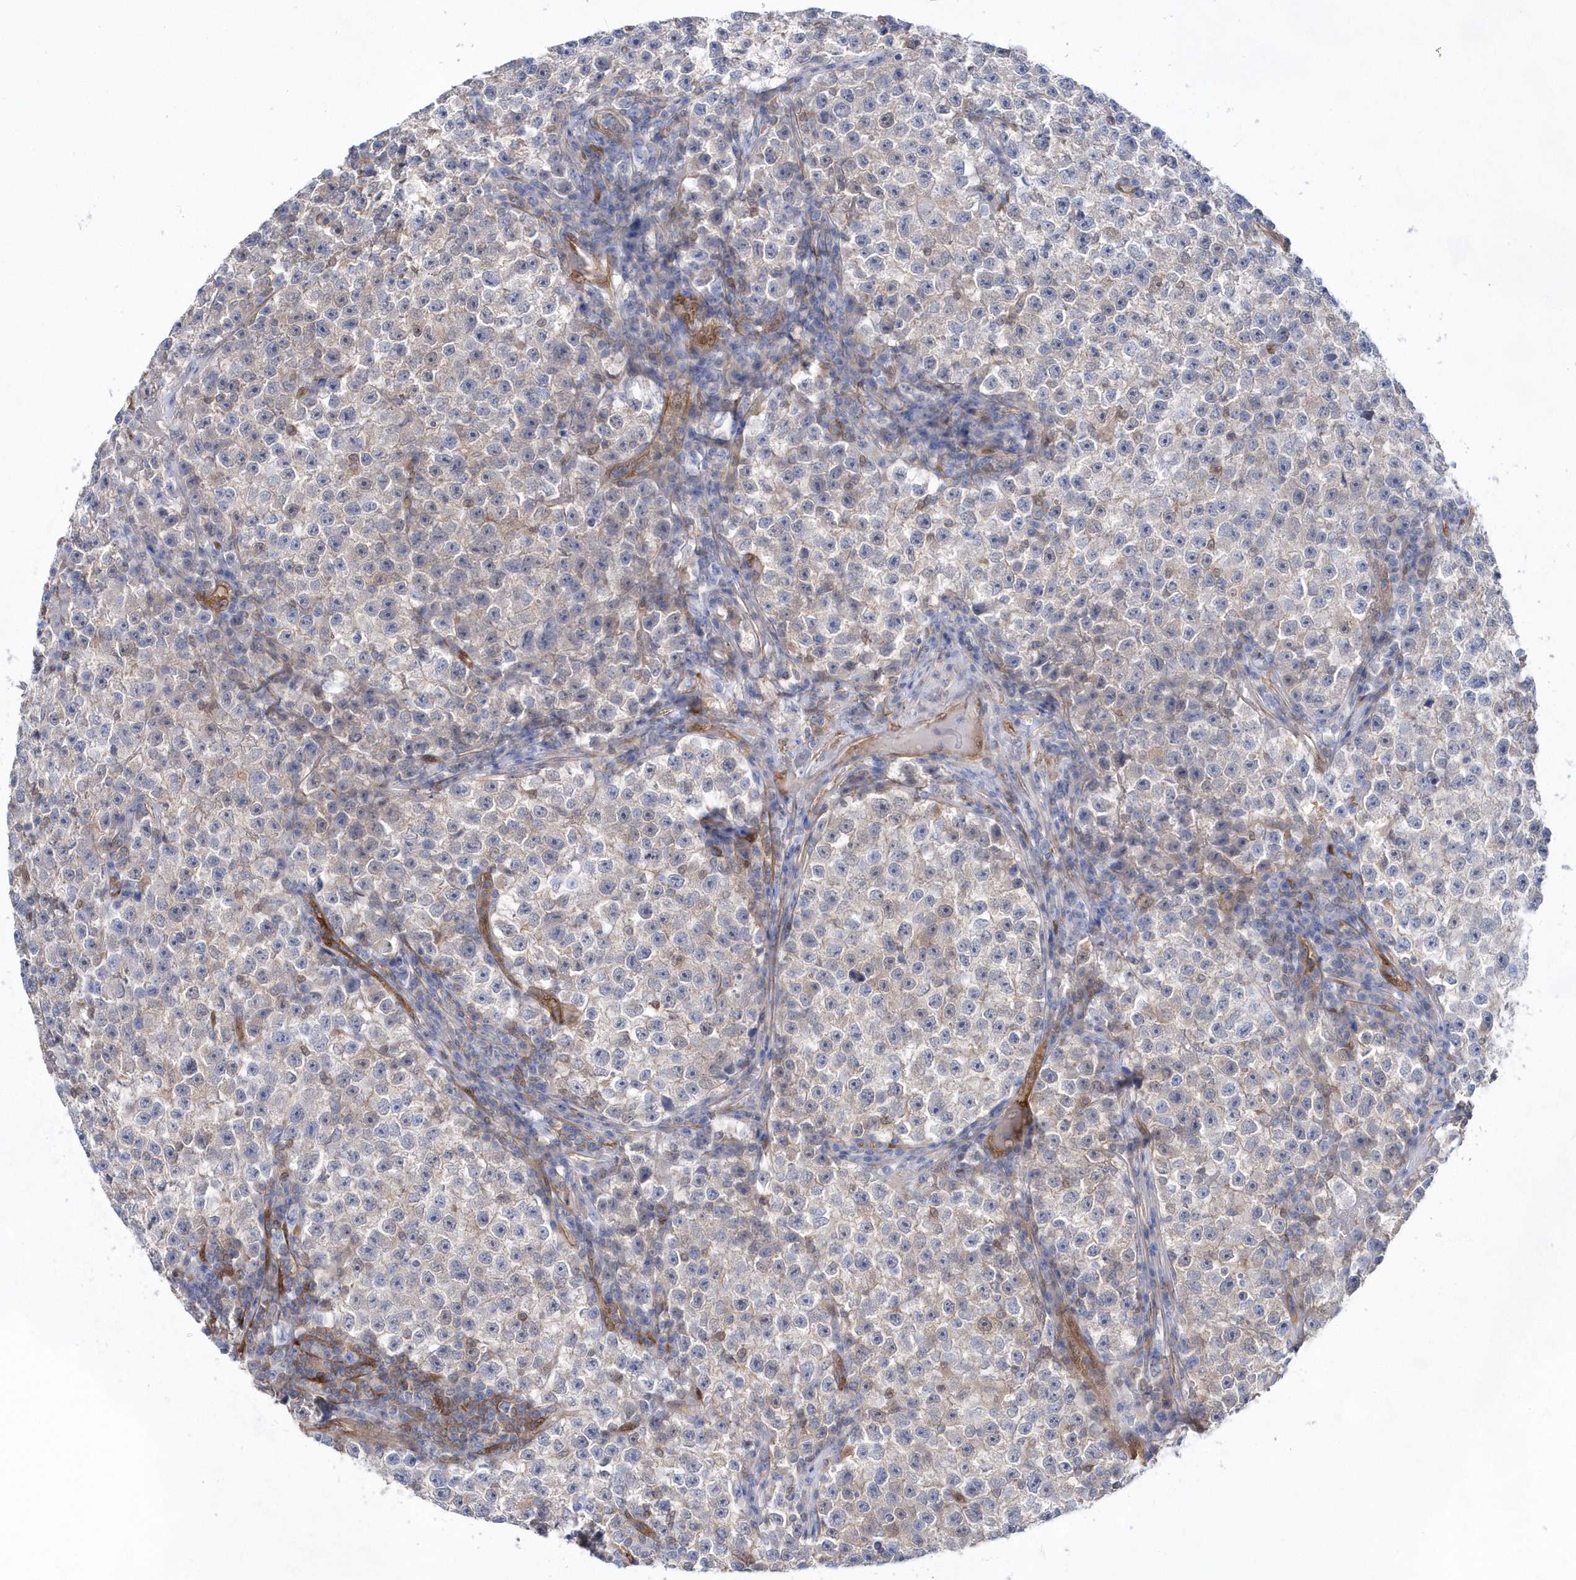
{"staining": {"intensity": "negative", "quantity": "none", "location": "none"}, "tissue": "testis cancer", "cell_type": "Tumor cells", "image_type": "cancer", "snomed": [{"axis": "morphology", "description": "Seminoma, NOS"}, {"axis": "topography", "description": "Testis"}], "caption": "Immunohistochemistry (IHC) photomicrograph of neoplastic tissue: human testis cancer stained with DAB exhibits no significant protein positivity in tumor cells. Brightfield microscopy of immunohistochemistry (IHC) stained with DAB (3,3'-diaminobenzidine) (brown) and hematoxylin (blue), captured at high magnification.", "gene": "BDH2", "patient": {"sex": "male", "age": 22}}